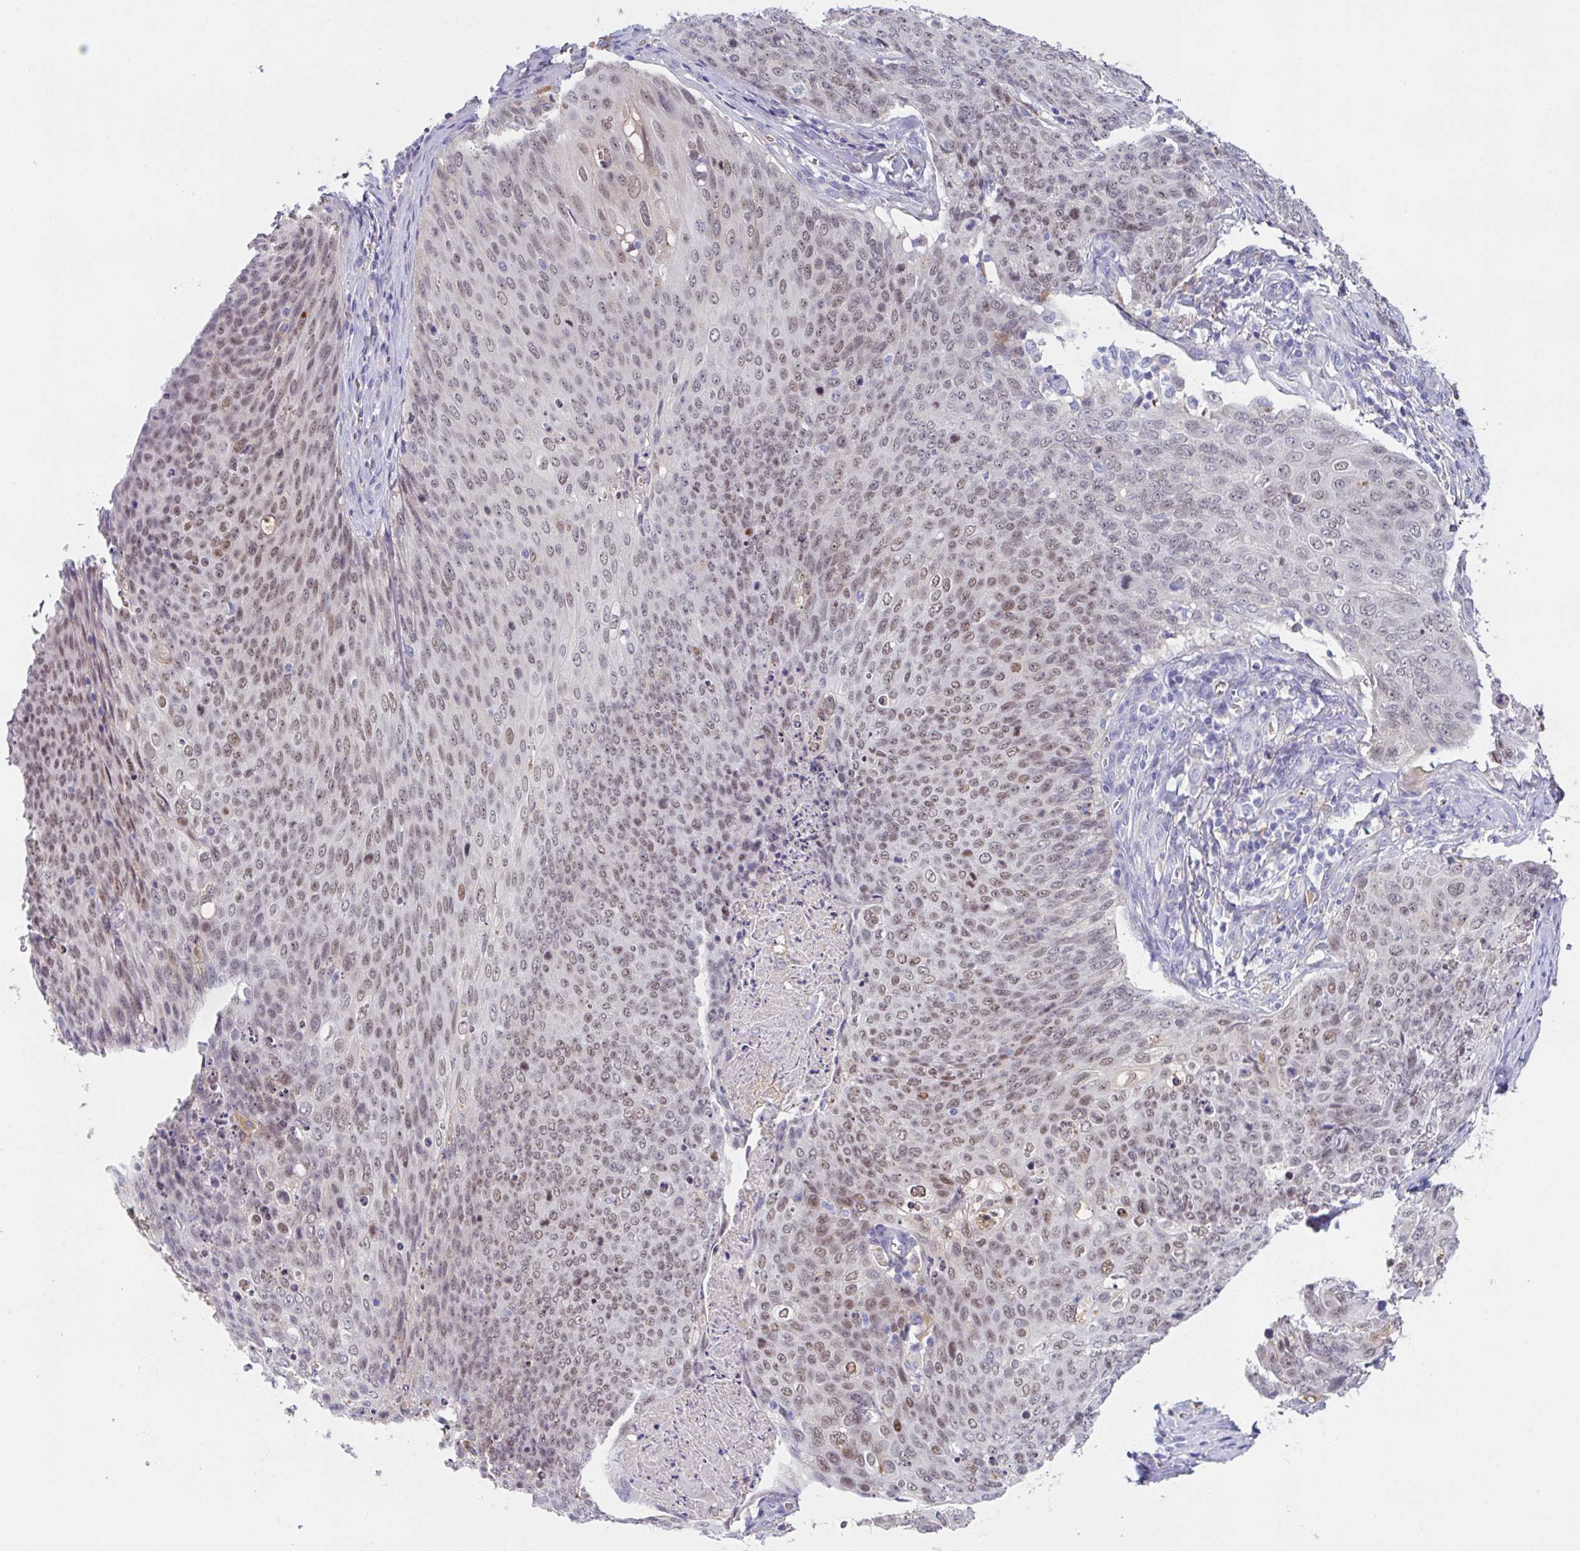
{"staining": {"intensity": "weak", "quantity": ">75%", "location": "nuclear"}, "tissue": "skin cancer", "cell_type": "Tumor cells", "image_type": "cancer", "snomed": [{"axis": "morphology", "description": "Squamous cell carcinoma, NOS"}, {"axis": "topography", "description": "Skin"}, {"axis": "topography", "description": "Vulva"}], "caption": "Tumor cells exhibit weak nuclear expression in approximately >75% of cells in skin squamous cell carcinoma.", "gene": "TFAP2C", "patient": {"sex": "female", "age": 85}}